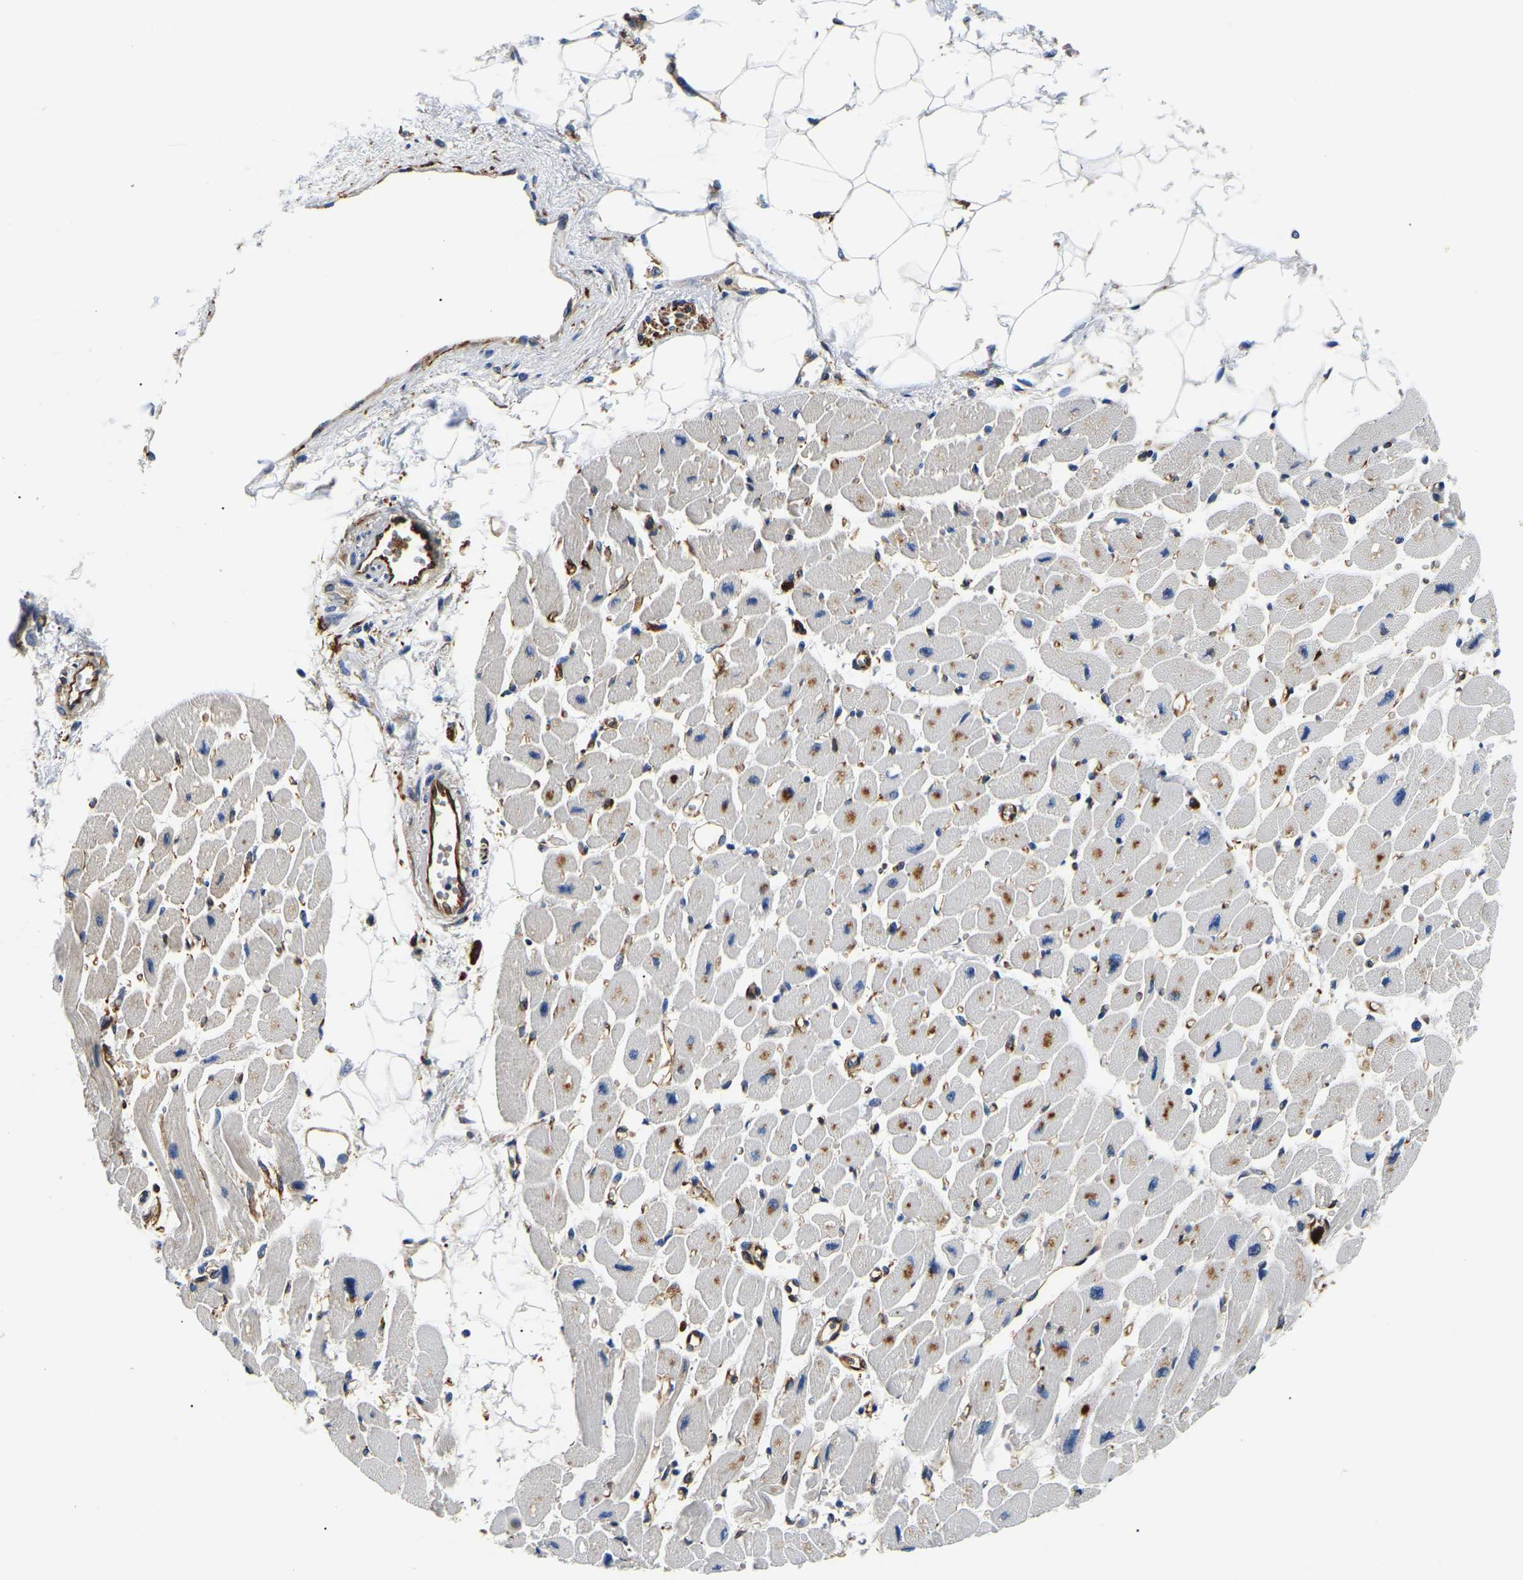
{"staining": {"intensity": "moderate", "quantity": "25%-75%", "location": "cytoplasmic/membranous"}, "tissue": "heart muscle", "cell_type": "Cardiomyocytes", "image_type": "normal", "snomed": [{"axis": "morphology", "description": "Normal tissue, NOS"}, {"axis": "topography", "description": "Heart"}], "caption": "High-power microscopy captured an IHC micrograph of unremarkable heart muscle, revealing moderate cytoplasmic/membranous staining in approximately 25%-75% of cardiomyocytes.", "gene": "DUSP8", "patient": {"sex": "female", "age": 54}}